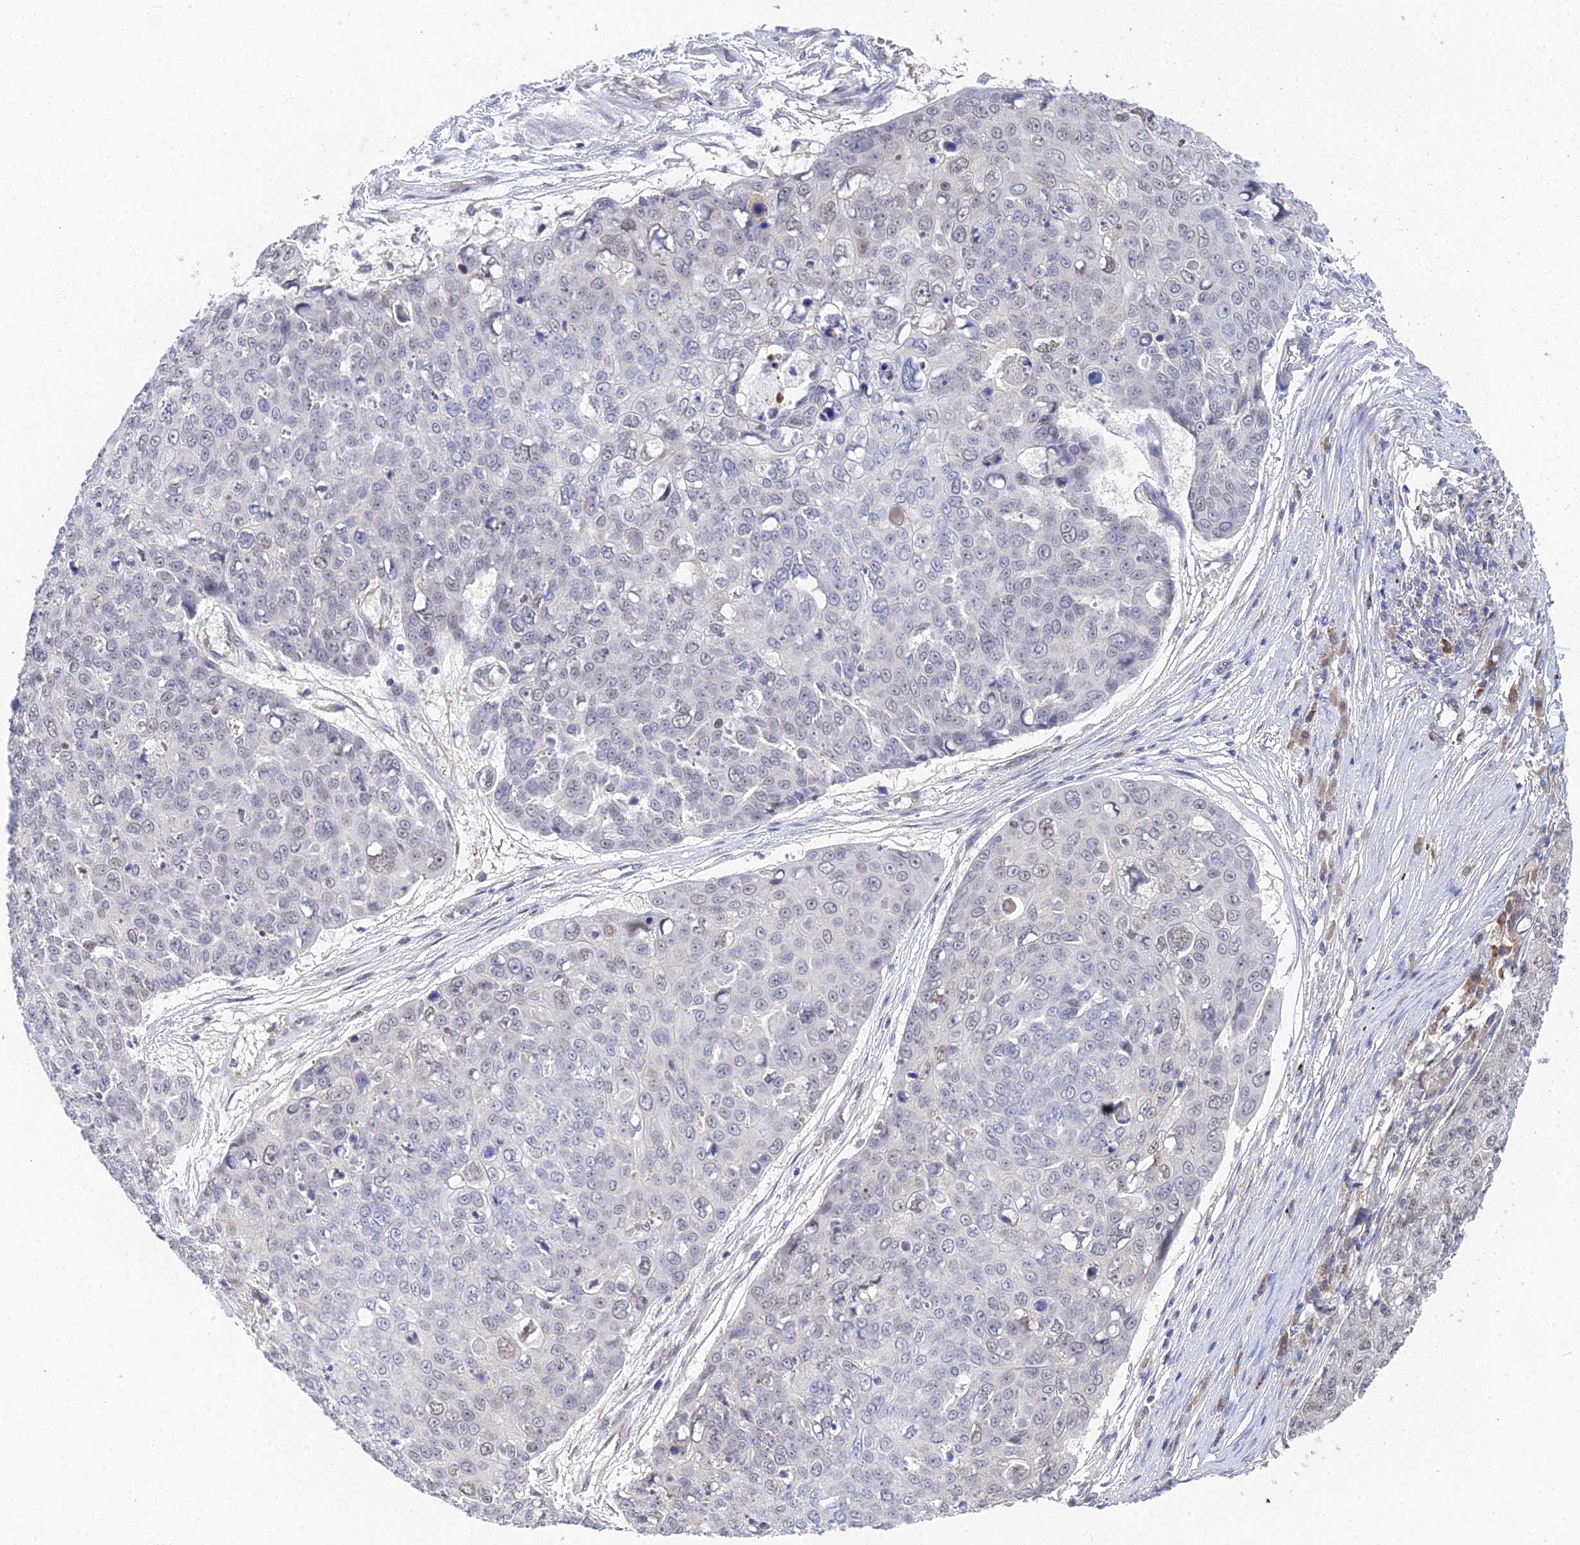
{"staining": {"intensity": "negative", "quantity": "none", "location": "none"}, "tissue": "skin cancer", "cell_type": "Tumor cells", "image_type": "cancer", "snomed": [{"axis": "morphology", "description": "Squamous cell carcinoma, NOS"}, {"axis": "topography", "description": "Skin"}], "caption": "This is an immunohistochemistry (IHC) micrograph of human squamous cell carcinoma (skin). There is no staining in tumor cells.", "gene": "DNAH14", "patient": {"sex": "male", "age": 71}}